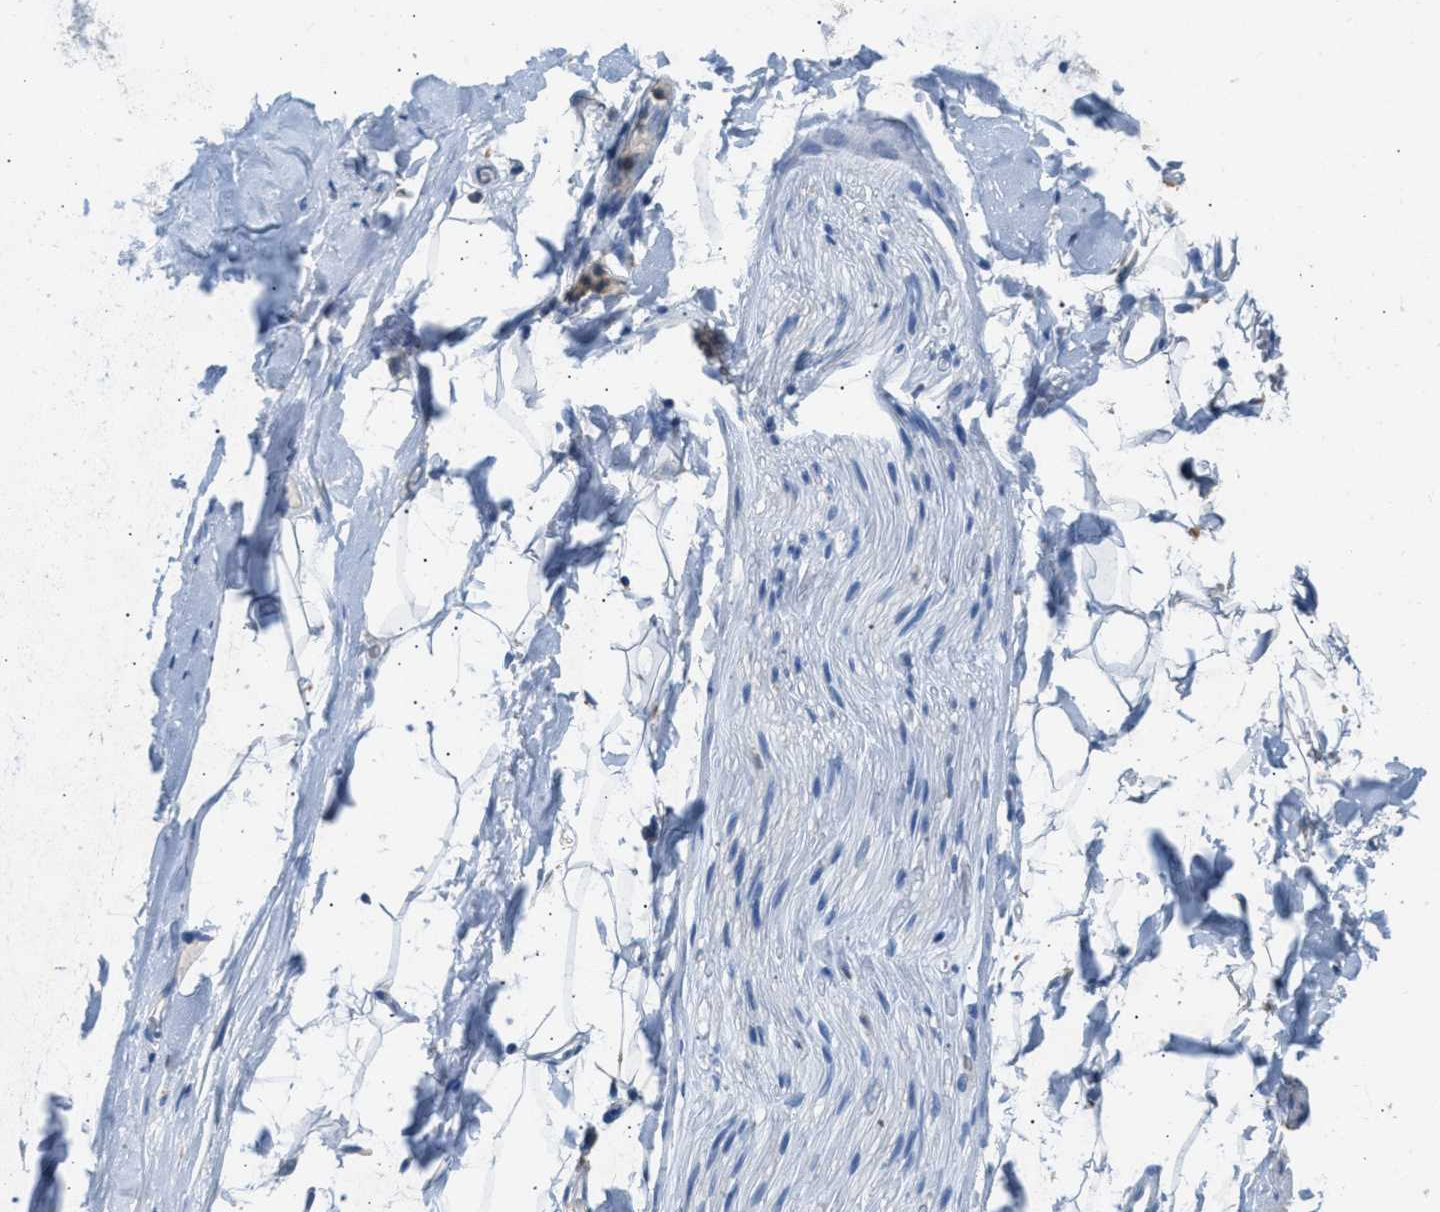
{"staining": {"intensity": "negative", "quantity": "none", "location": "none"}, "tissue": "adipose tissue", "cell_type": "Adipocytes", "image_type": "normal", "snomed": [{"axis": "morphology", "description": "Normal tissue, NOS"}, {"axis": "topography", "description": "Cartilage tissue"}, {"axis": "topography", "description": "Bronchus"}], "caption": "Immunohistochemistry (IHC) image of normal adipose tissue stained for a protein (brown), which displays no staining in adipocytes. The staining is performed using DAB brown chromogen with nuclei counter-stained in using hematoxylin.", "gene": "AOAH", "patient": {"sex": "female", "age": 53}}